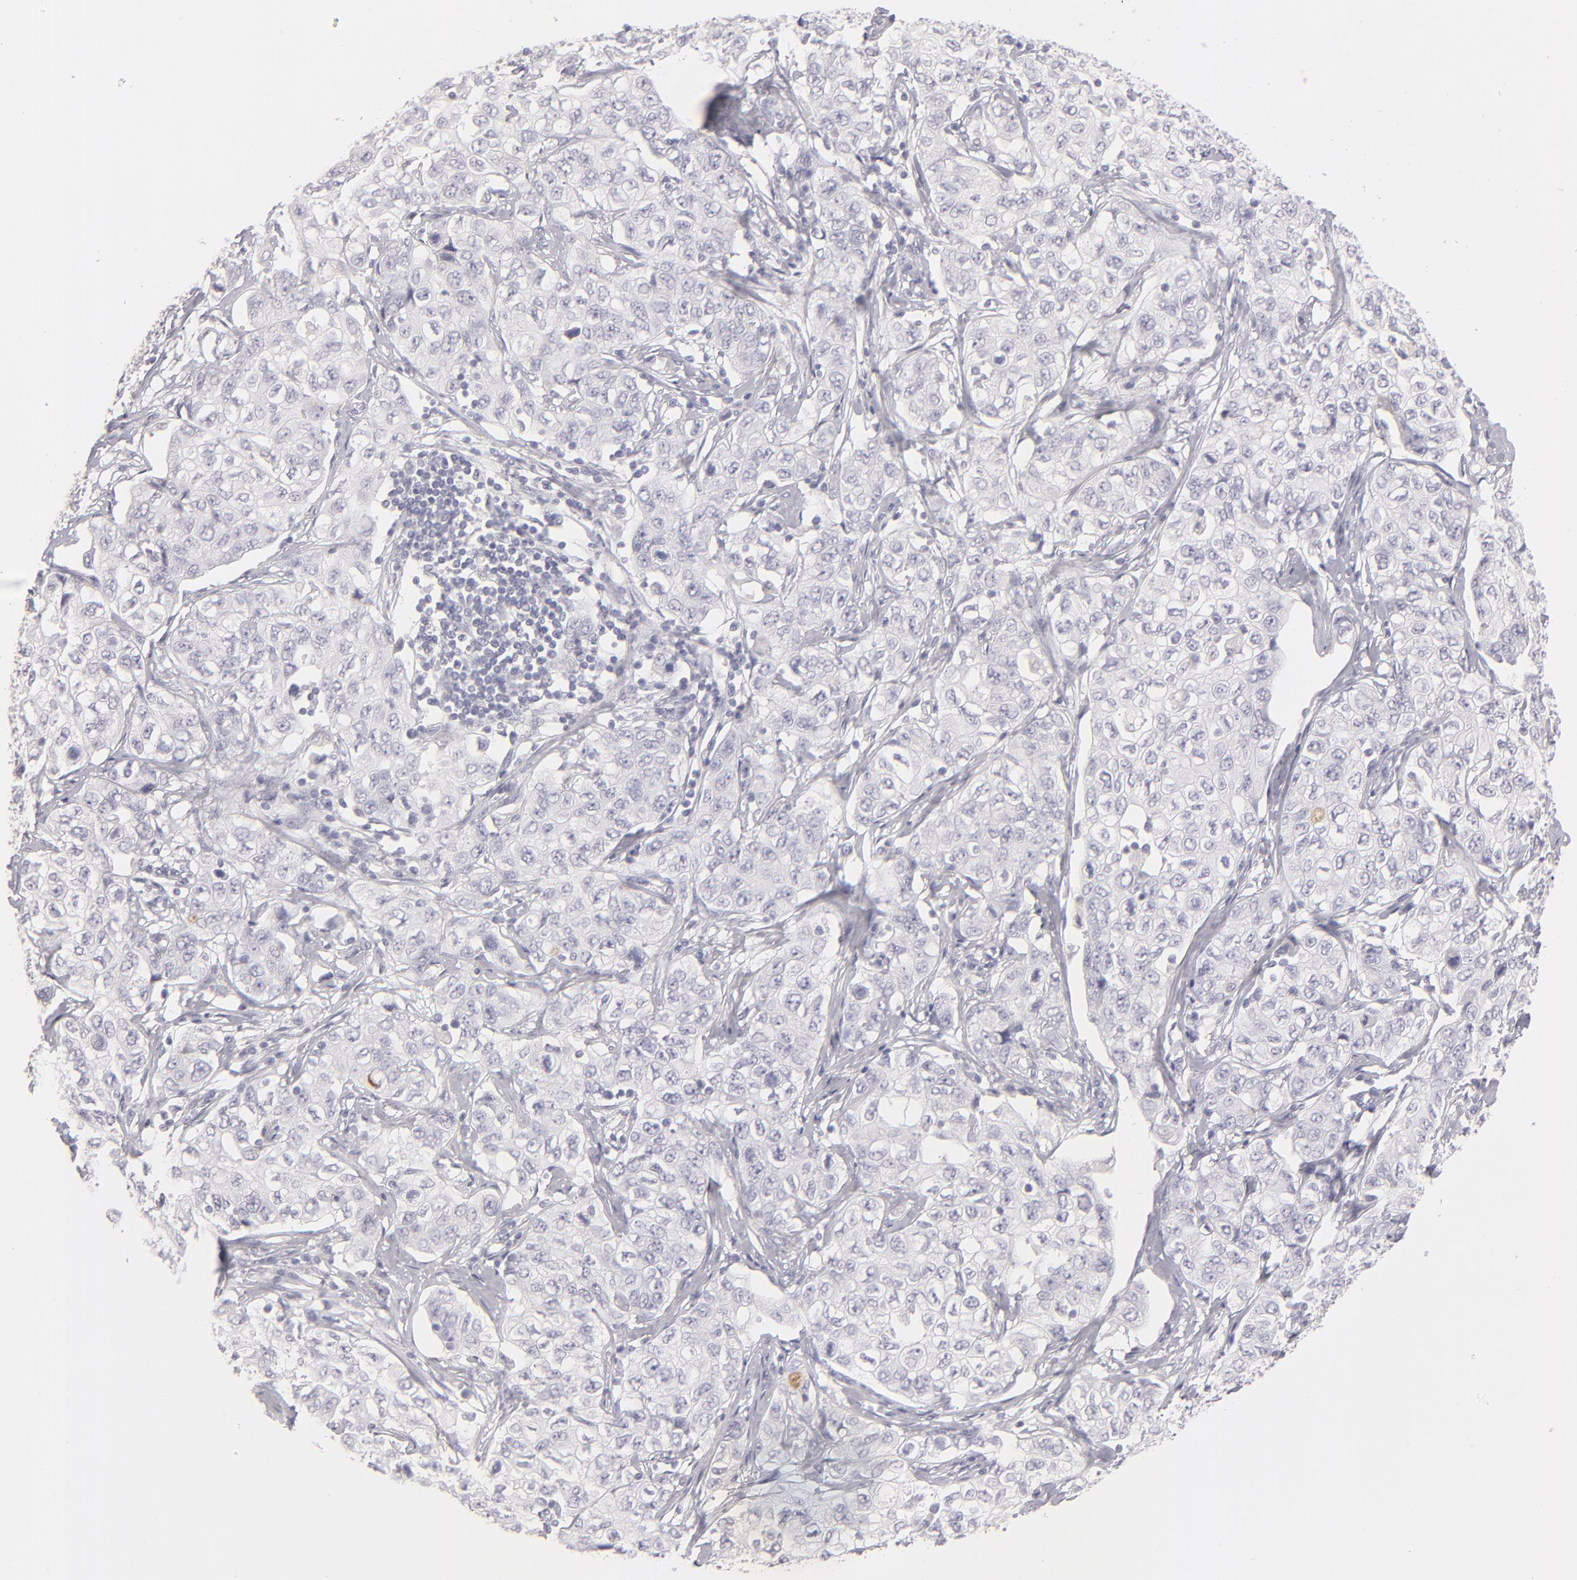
{"staining": {"intensity": "negative", "quantity": "none", "location": "none"}, "tissue": "stomach cancer", "cell_type": "Tumor cells", "image_type": "cancer", "snomed": [{"axis": "morphology", "description": "Adenocarcinoma, NOS"}, {"axis": "topography", "description": "Stomach"}], "caption": "The immunohistochemistry (IHC) micrograph has no significant positivity in tumor cells of adenocarcinoma (stomach) tissue. (DAB (3,3'-diaminobenzidine) IHC, high magnification).", "gene": "ABCC4", "patient": {"sex": "male", "age": 48}}